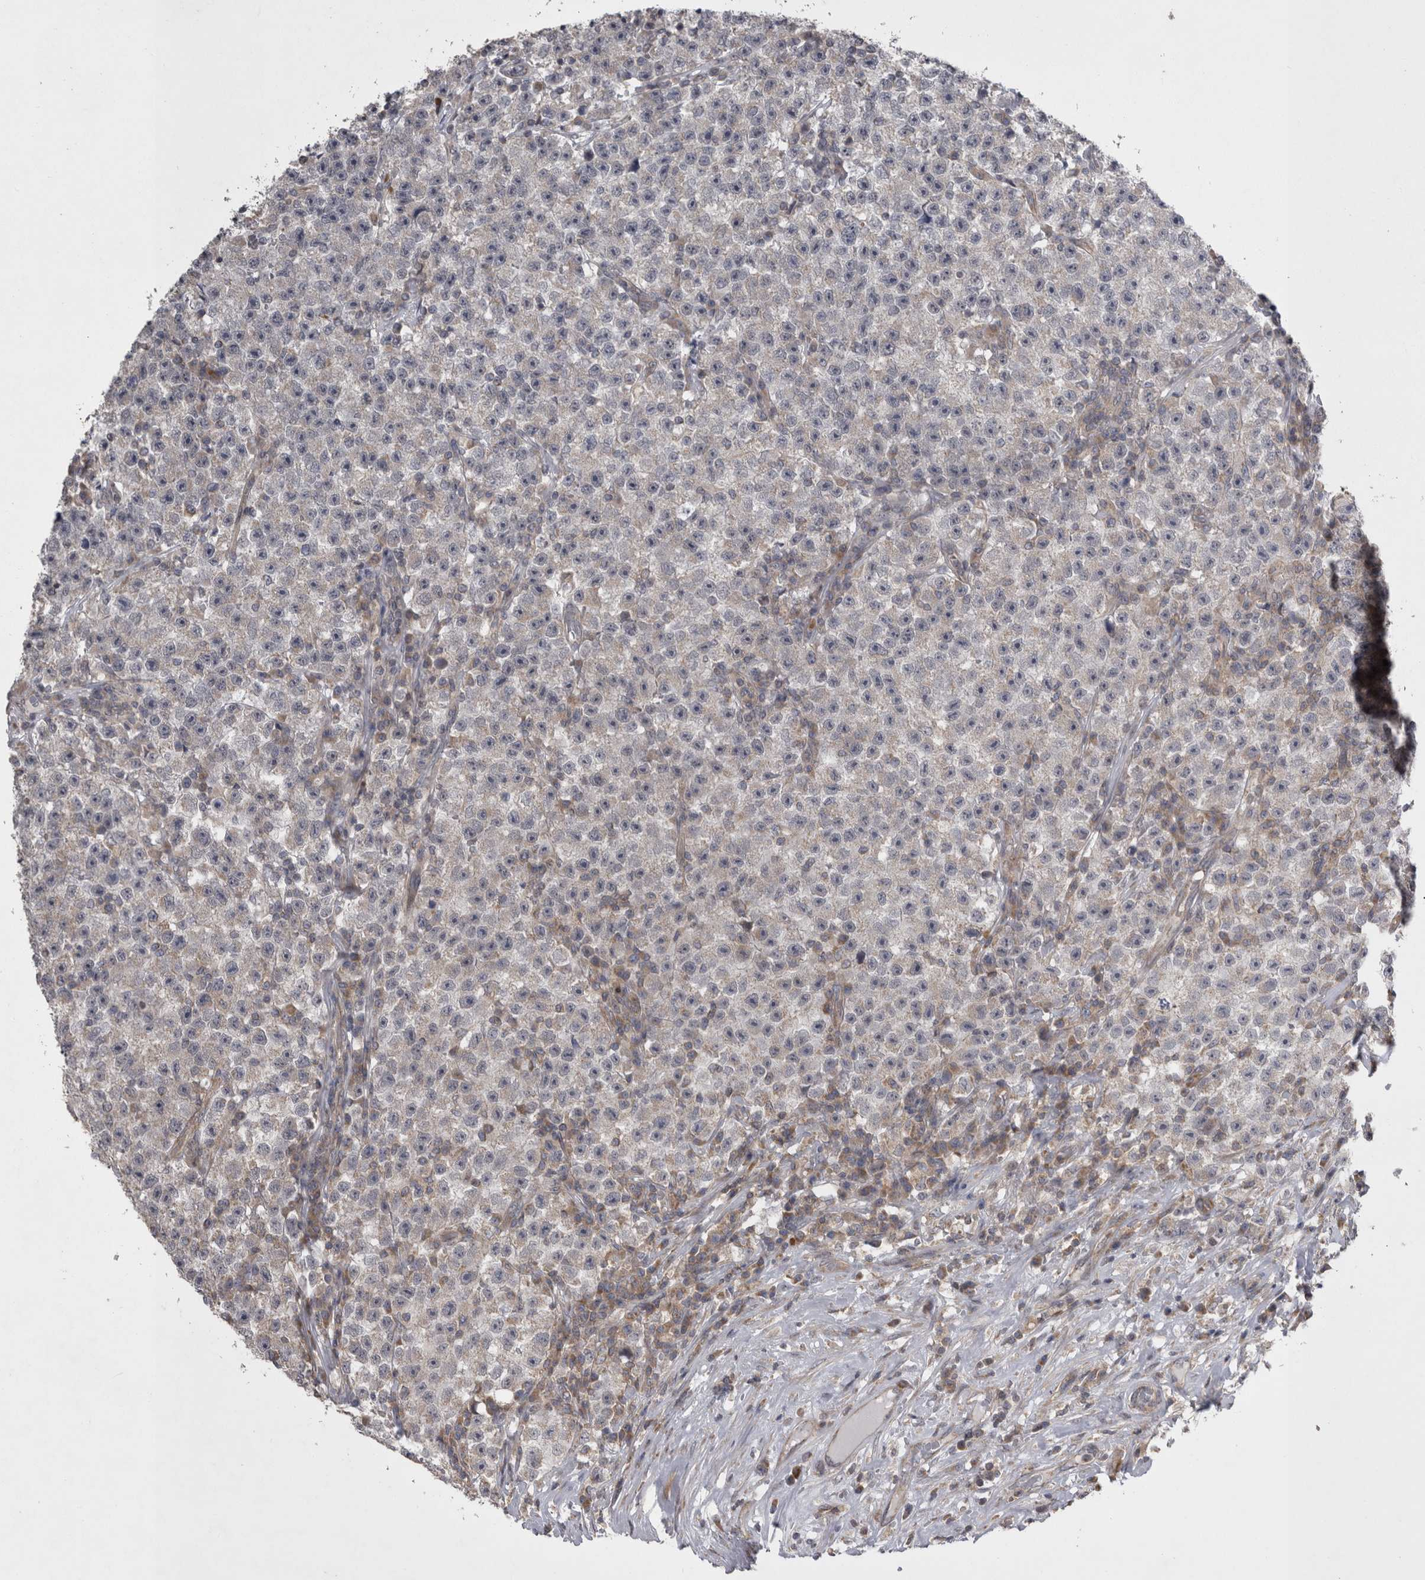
{"staining": {"intensity": "weak", "quantity": "<25%", "location": "cytoplasmic/membranous"}, "tissue": "testis cancer", "cell_type": "Tumor cells", "image_type": "cancer", "snomed": [{"axis": "morphology", "description": "Seminoma, NOS"}, {"axis": "topography", "description": "Testis"}], "caption": "There is no significant expression in tumor cells of testis cancer (seminoma).", "gene": "TSPOAP1", "patient": {"sex": "male", "age": 22}}